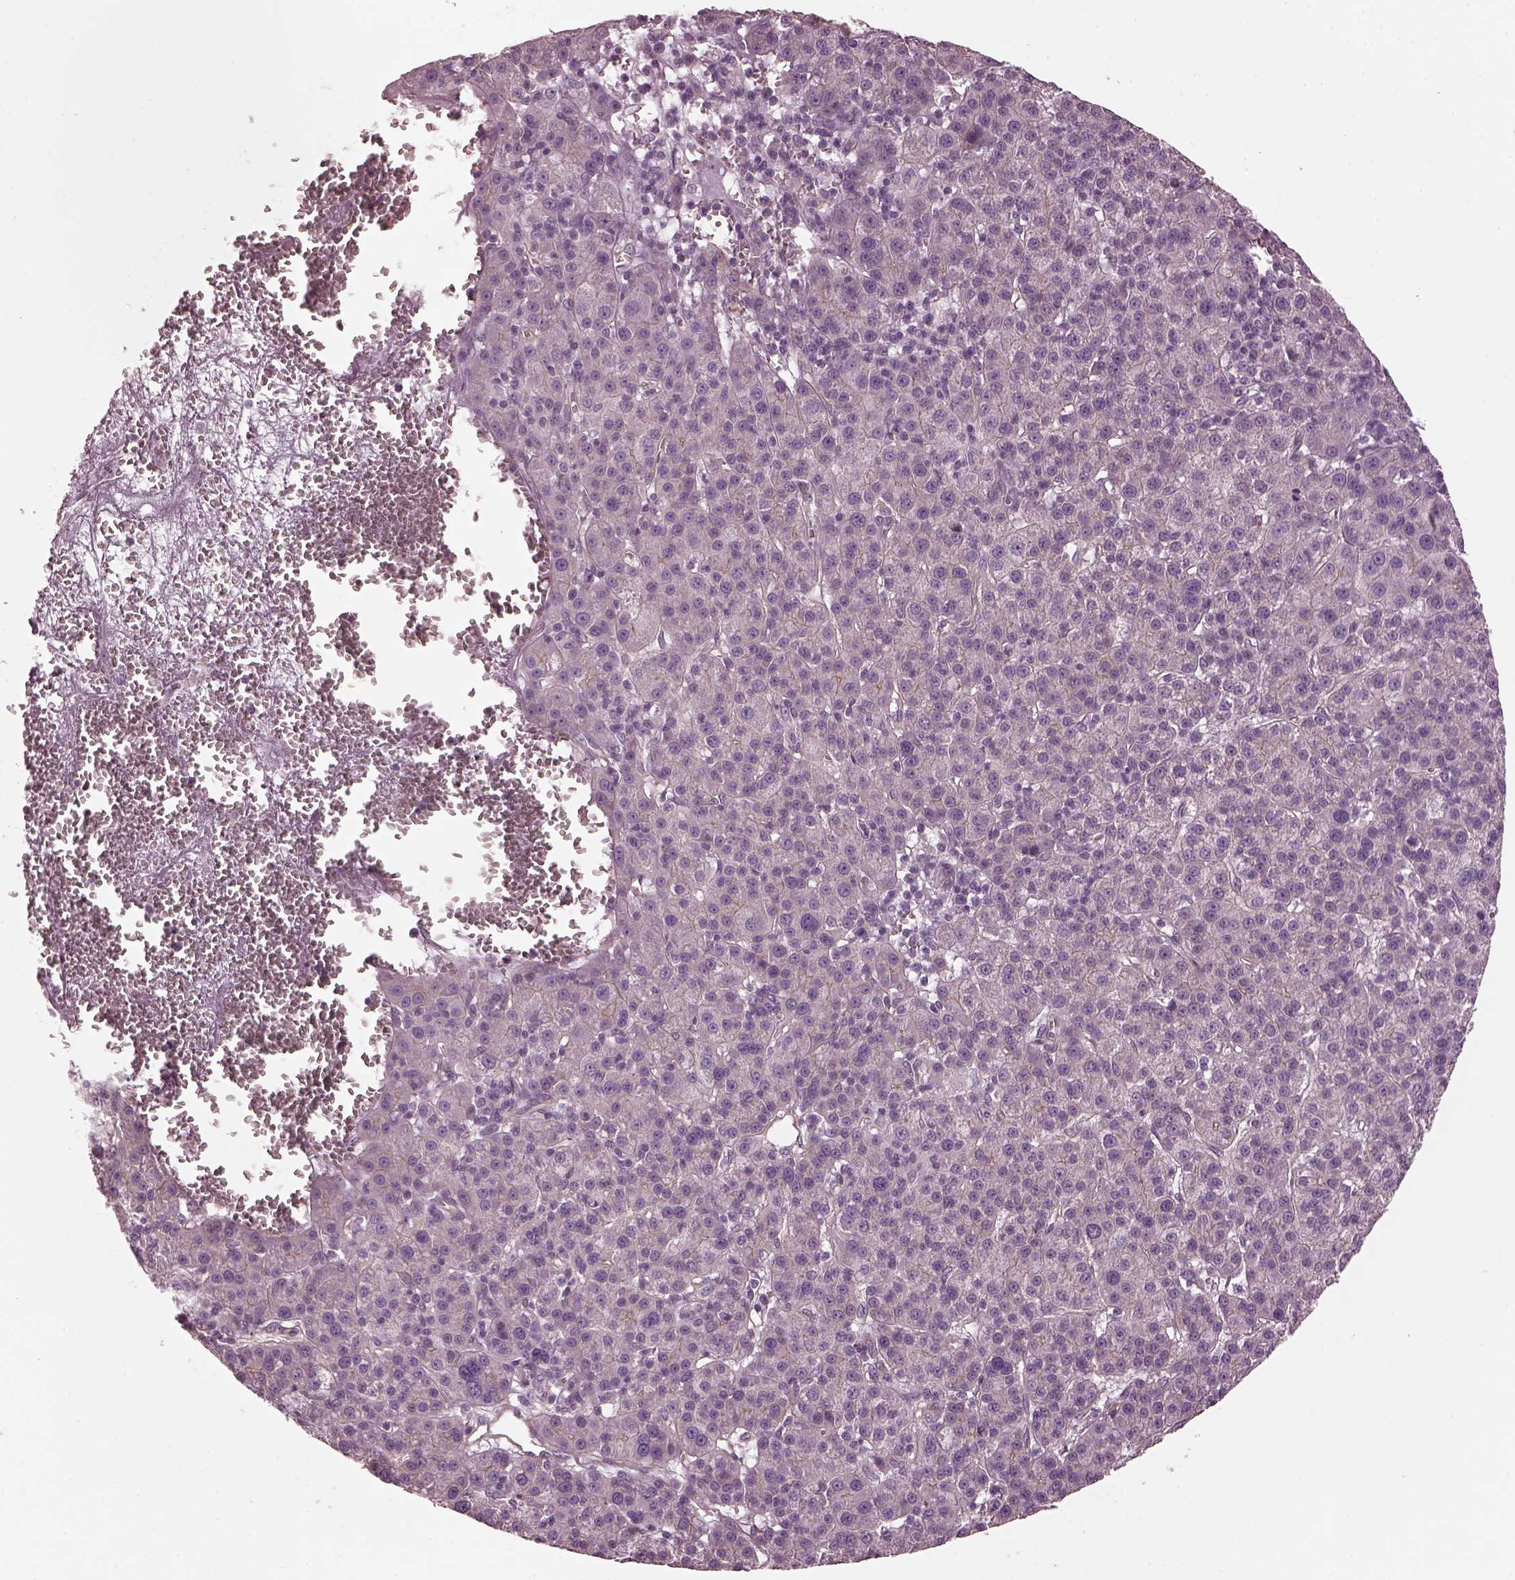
{"staining": {"intensity": "weak", "quantity": "<25%", "location": "cytoplasmic/membranous"}, "tissue": "liver cancer", "cell_type": "Tumor cells", "image_type": "cancer", "snomed": [{"axis": "morphology", "description": "Carcinoma, Hepatocellular, NOS"}, {"axis": "topography", "description": "Liver"}], "caption": "This is an immunohistochemistry micrograph of liver cancer (hepatocellular carcinoma). There is no staining in tumor cells.", "gene": "ODAD1", "patient": {"sex": "female", "age": 60}}